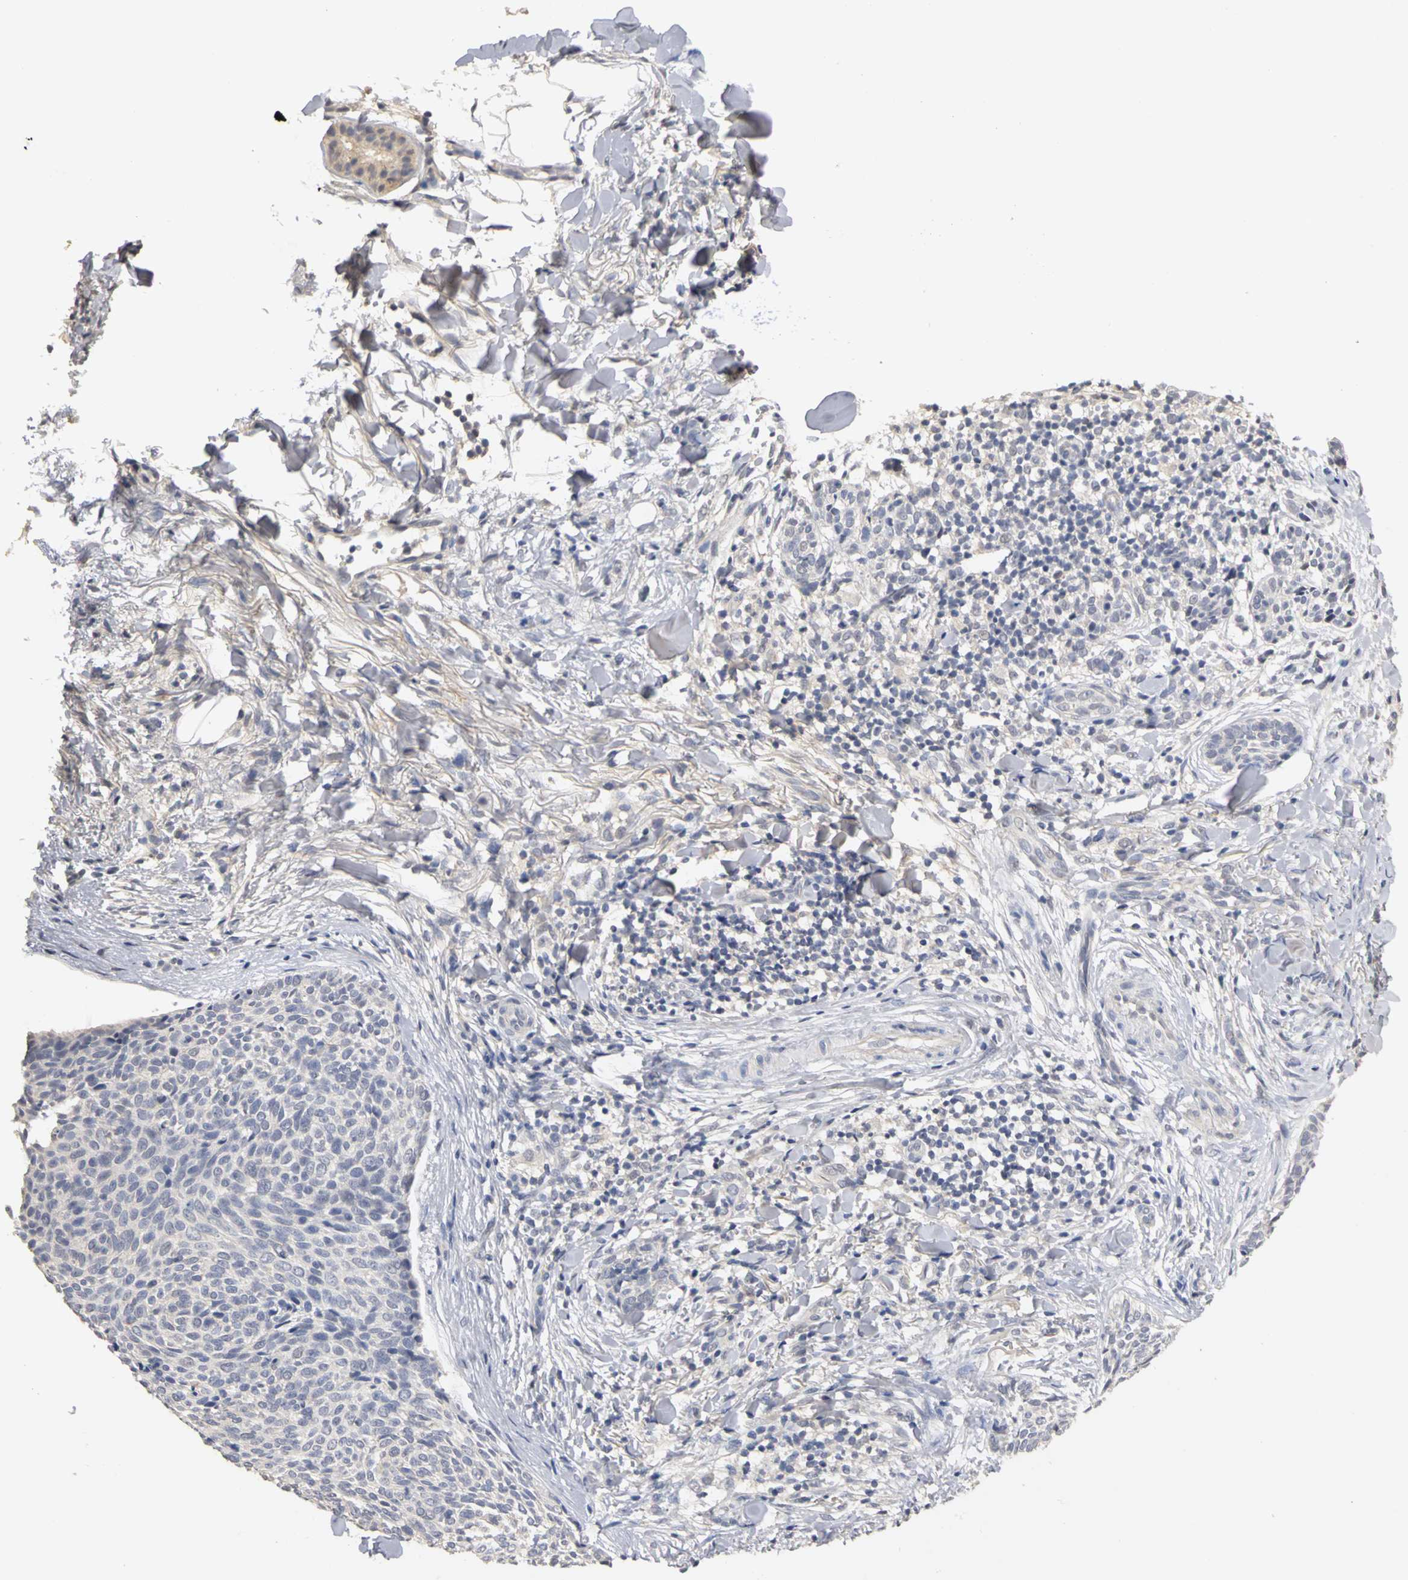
{"staining": {"intensity": "negative", "quantity": "none", "location": "none"}, "tissue": "skin cancer", "cell_type": "Tumor cells", "image_type": "cancer", "snomed": [{"axis": "morphology", "description": "Normal tissue, NOS"}, {"axis": "morphology", "description": "Basal cell carcinoma"}, {"axis": "topography", "description": "Skin"}], "caption": "Human basal cell carcinoma (skin) stained for a protein using IHC exhibits no positivity in tumor cells.", "gene": "PGR", "patient": {"sex": "female", "age": 57}}